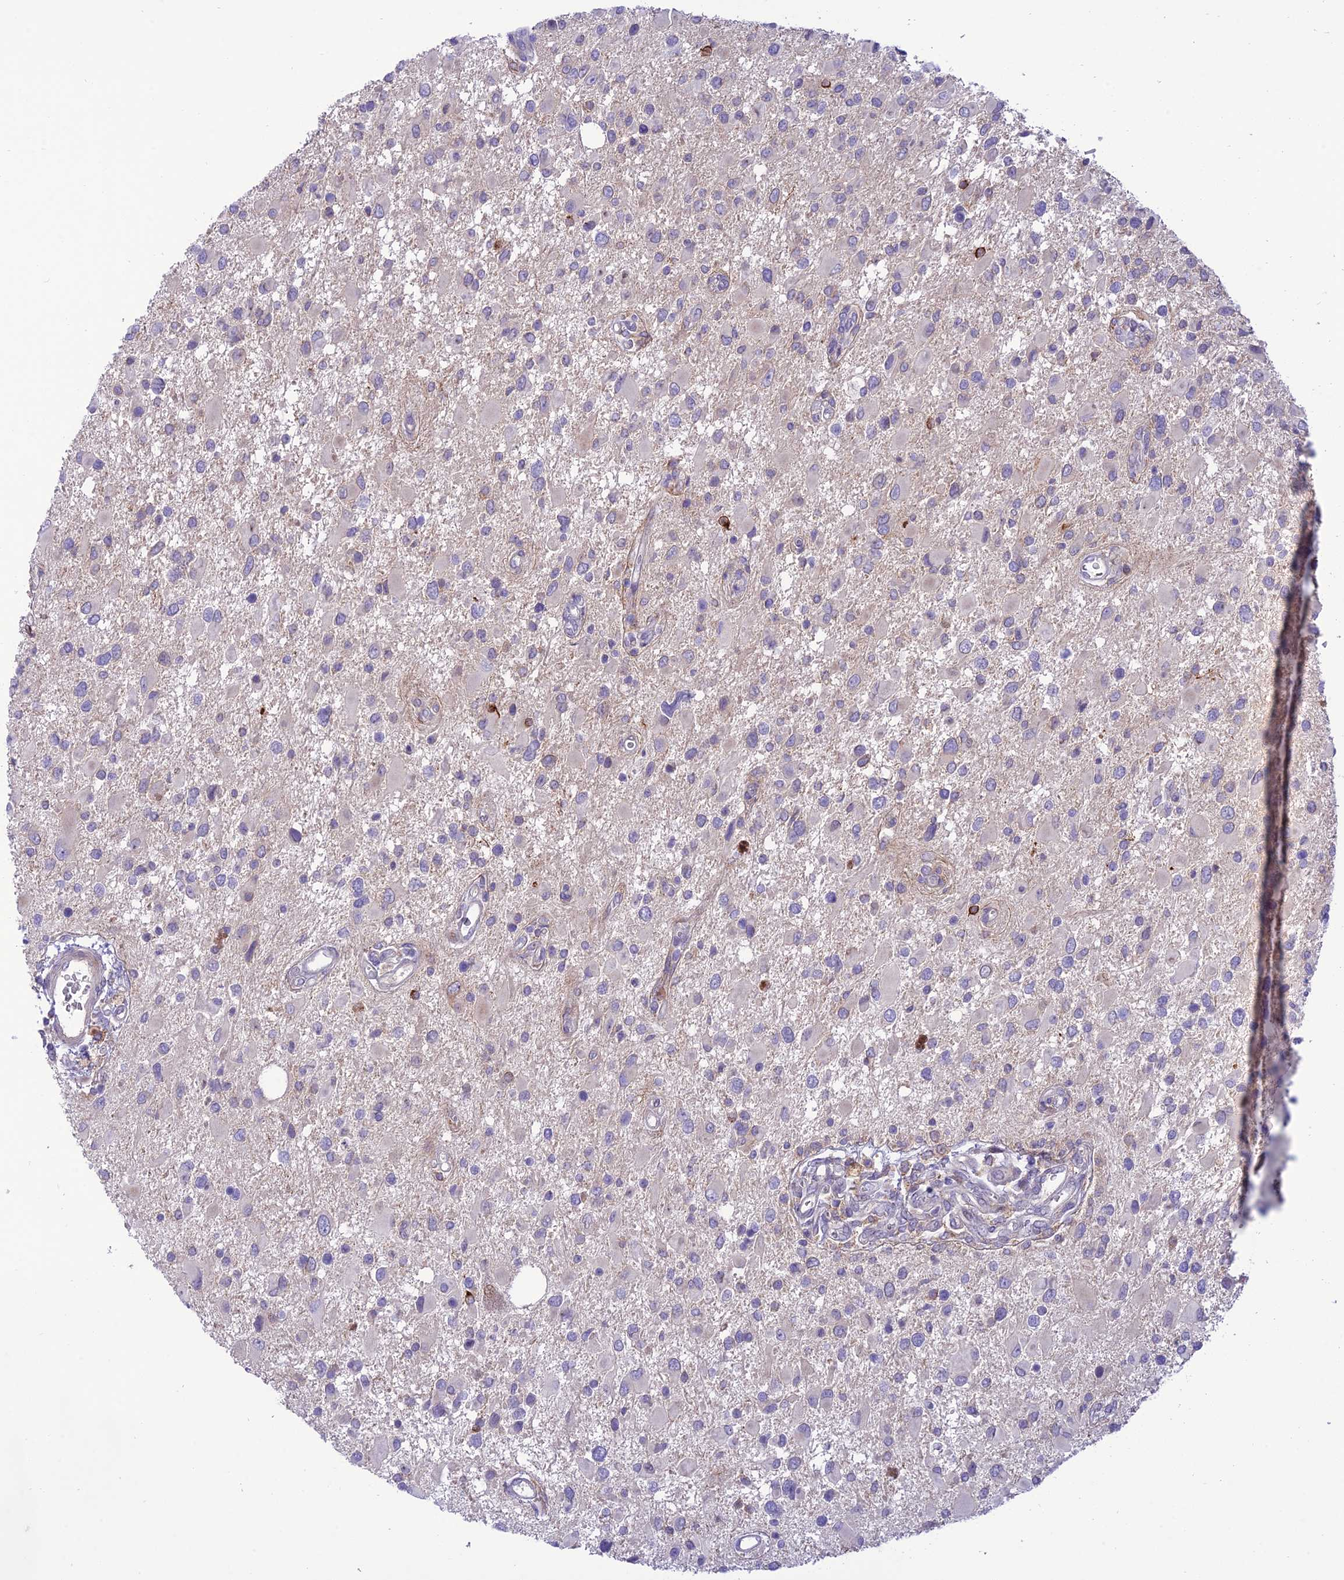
{"staining": {"intensity": "negative", "quantity": "none", "location": "none"}, "tissue": "glioma", "cell_type": "Tumor cells", "image_type": "cancer", "snomed": [{"axis": "morphology", "description": "Glioma, malignant, High grade"}, {"axis": "topography", "description": "Brain"}], "caption": "This histopathology image is of malignant glioma (high-grade) stained with IHC to label a protein in brown with the nuclei are counter-stained blue. There is no expression in tumor cells. The staining is performed using DAB brown chromogen with nuclei counter-stained in using hematoxylin.", "gene": "JMY", "patient": {"sex": "male", "age": 53}}